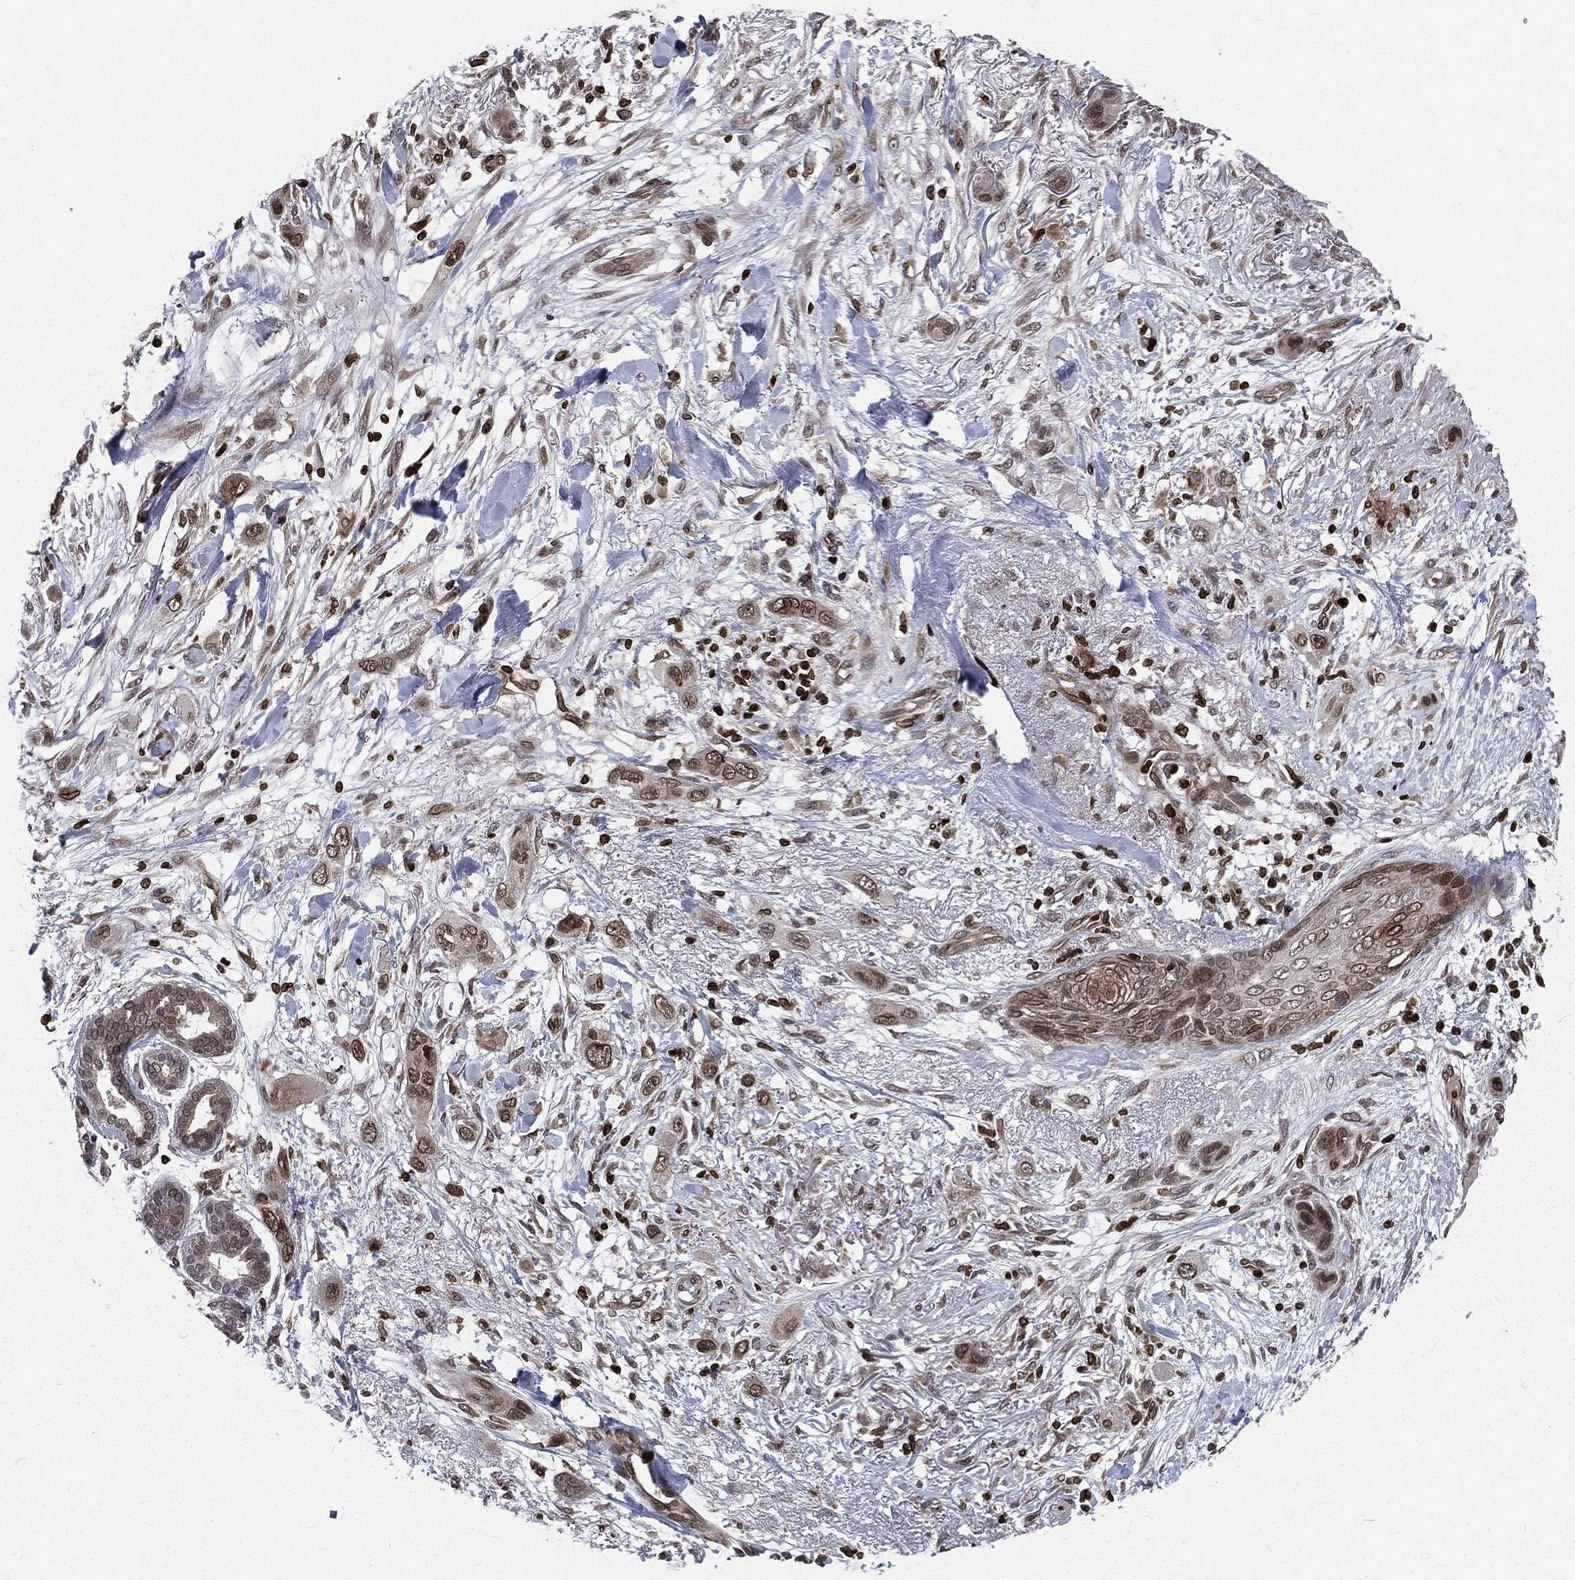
{"staining": {"intensity": "moderate", "quantity": "25%-75%", "location": "cytoplasmic/membranous,nuclear"}, "tissue": "skin cancer", "cell_type": "Tumor cells", "image_type": "cancer", "snomed": [{"axis": "morphology", "description": "Squamous cell carcinoma, NOS"}, {"axis": "topography", "description": "Skin"}], "caption": "The photomicrograph displays a brown stain indicating the presence of a protein in the cytoplasmic/membranous and nuclear of tumor cells in skin cancer.", "gene": "LBR", "patient": {"sex": "male", "age": 79}}